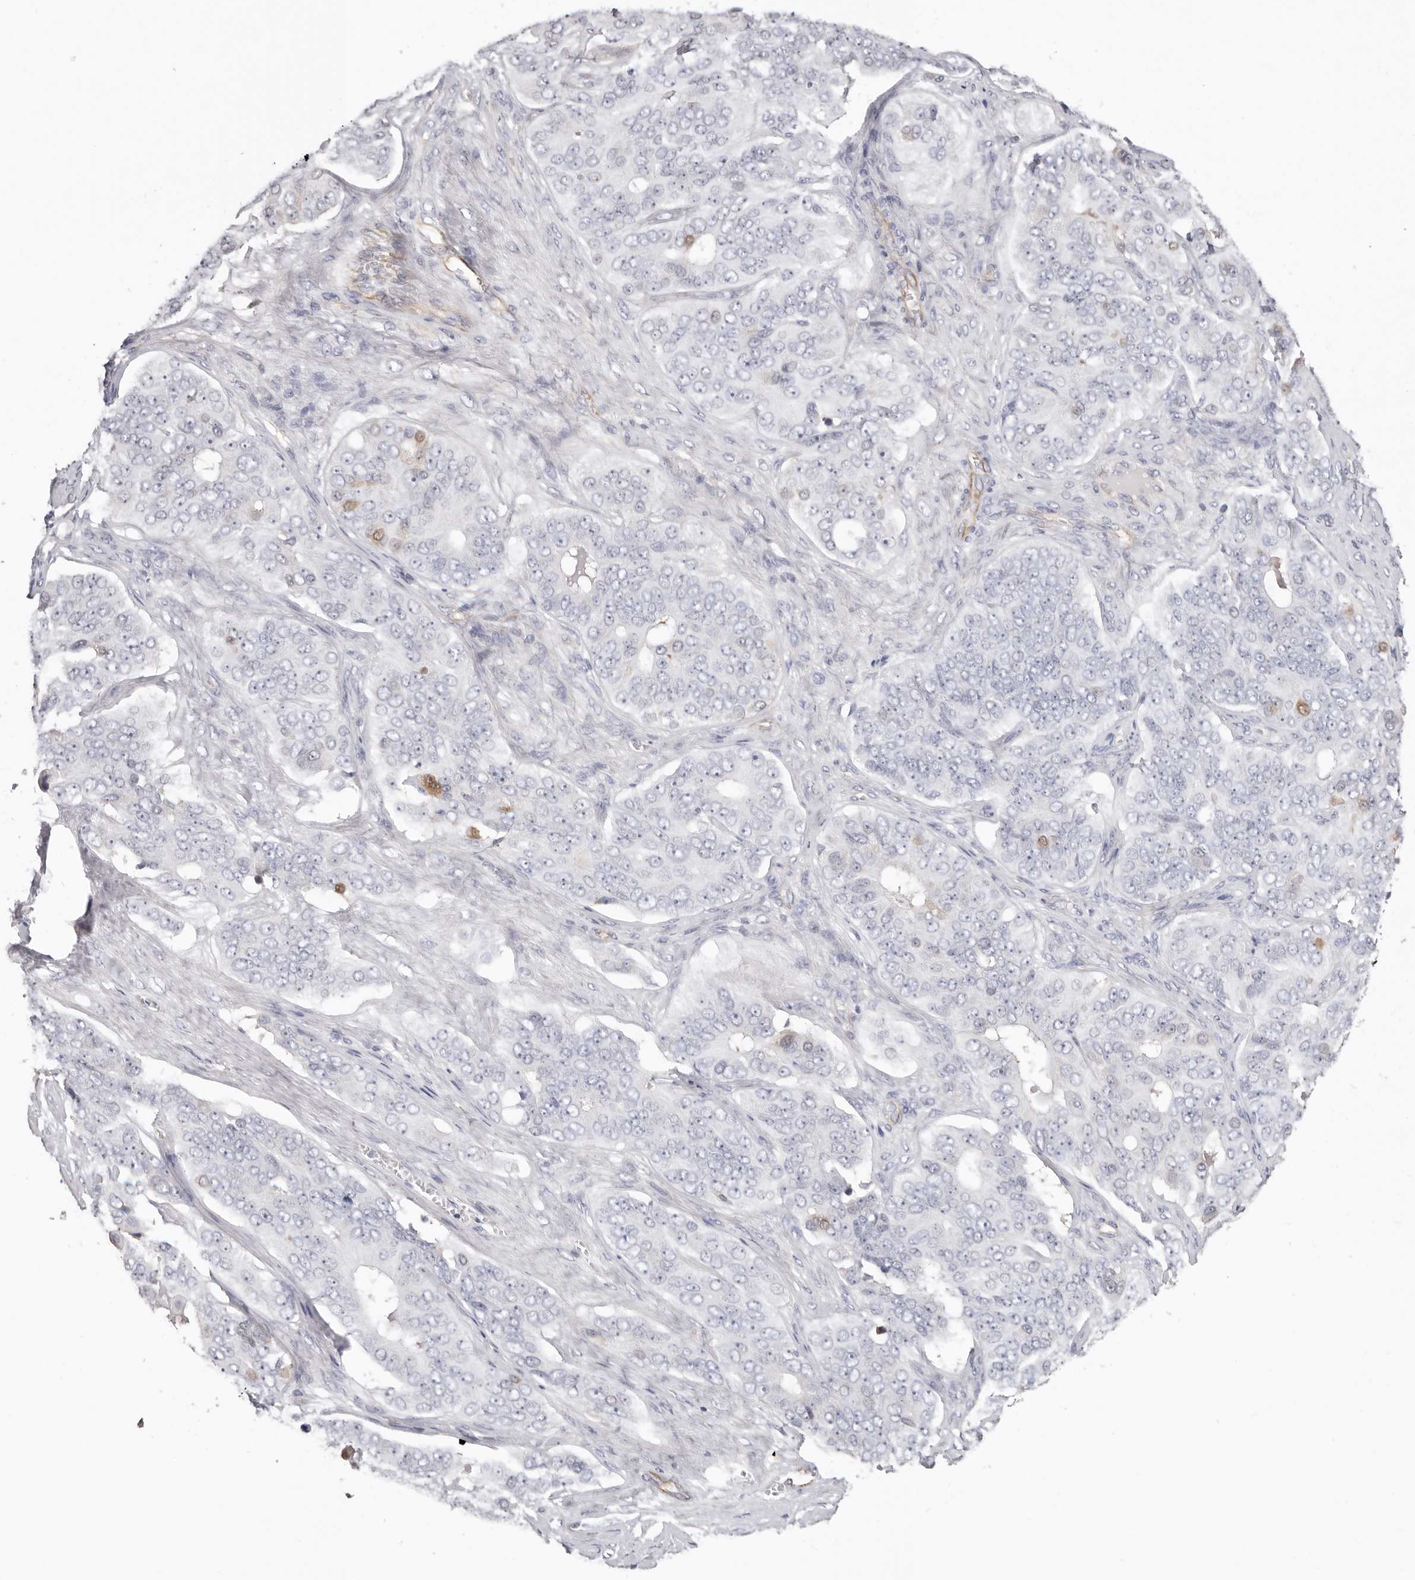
{"staining": {"intensity": "weak", "quantity": "<25%", "location": "cytoplasmic/membranous,nuclear"}, "tissue": "ovarian cancer", "cell_type": "Tumor cells", "image_type": "cancer", "snomed": [{"axis": "morphology", "description": "Carcinoma, endometroid"}, {"axis": "topography", "description": "Ovary"}], "caption": "The image reveals no significant staining in tumor cells of endometroid carcinoma (ovarian).", "gene": "PKDCC", "patient": {"sex": "female", "age": 51}}